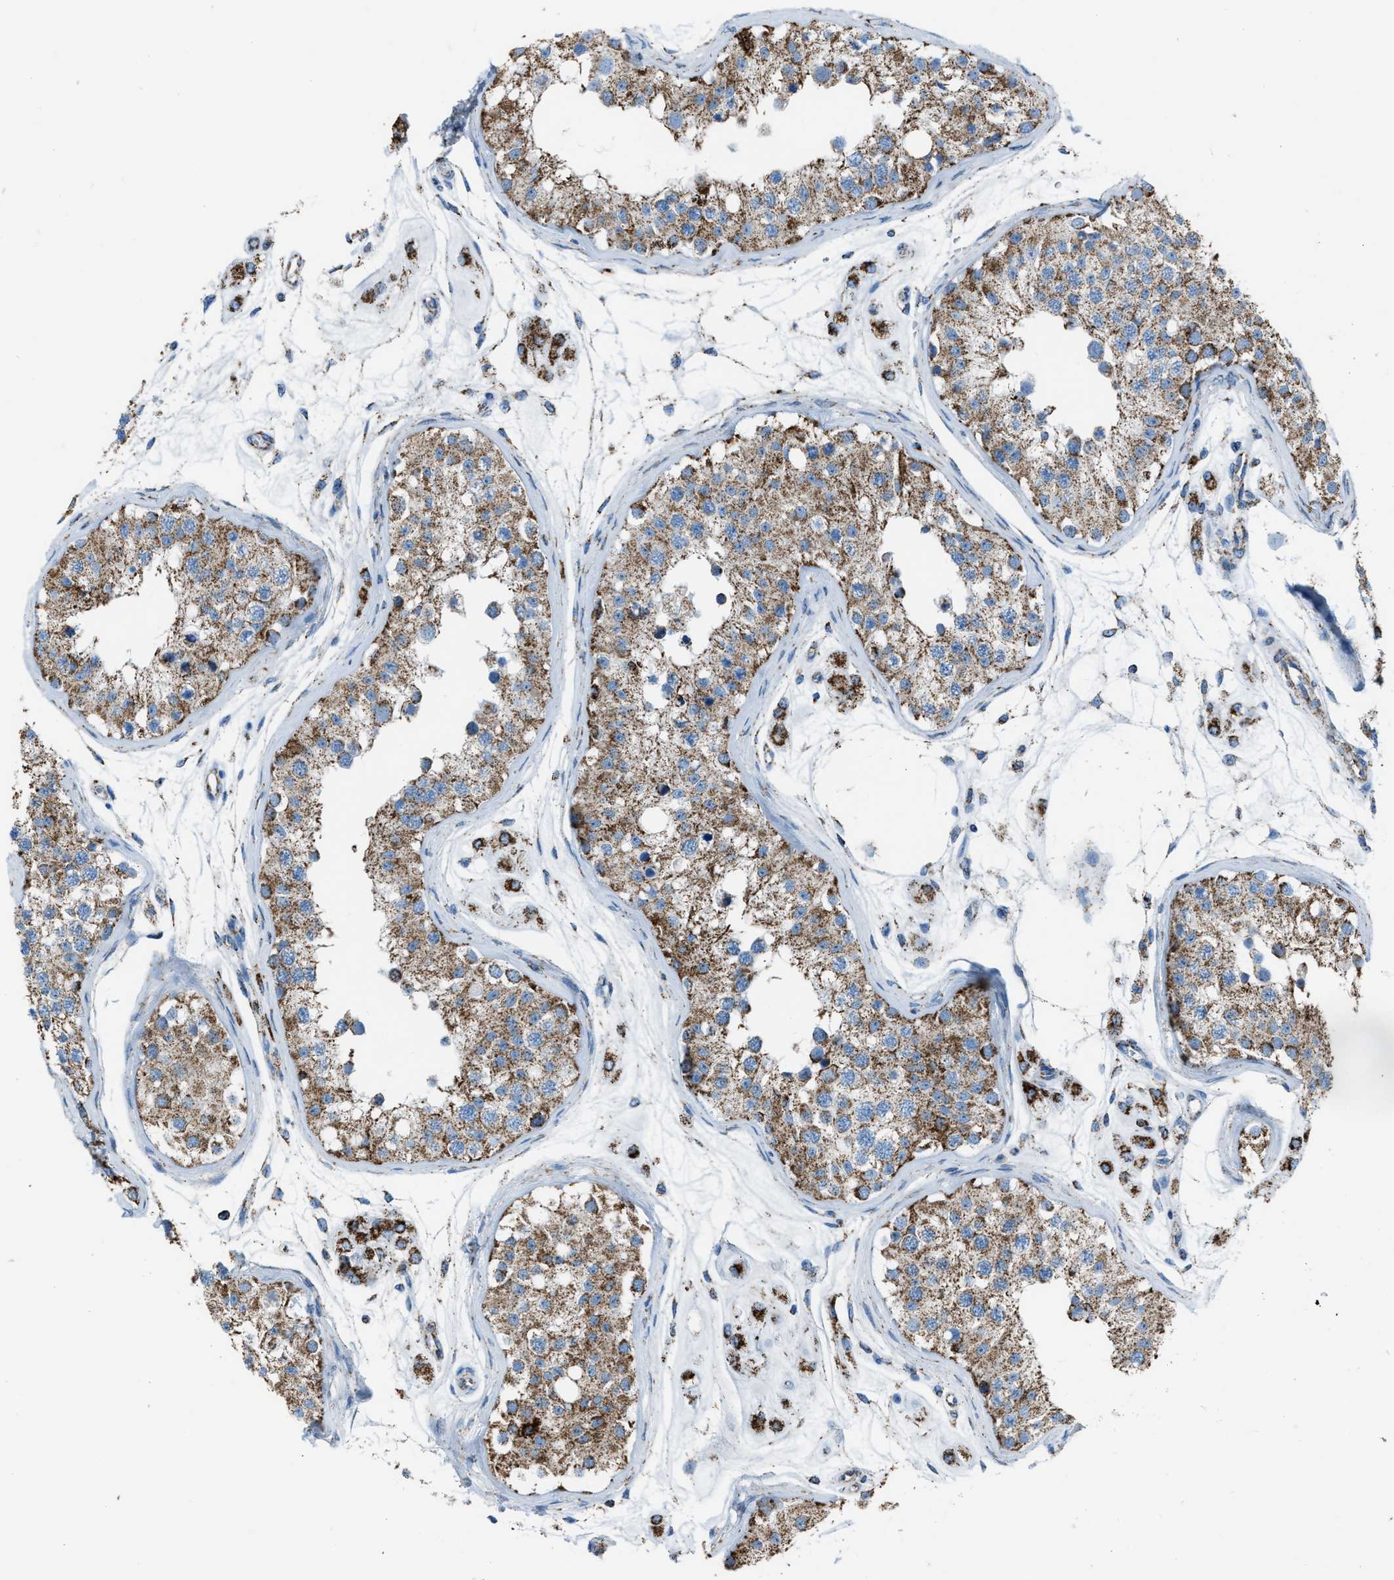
{"staining": {"intensity": "moderate", "quantity": ">75%", "location": "cytoplasmic/membranous"}, "tissue": "testis", "cell_type": "Cells in seminiferous ducts", "image_type": "normal", "snomed": [{"axis": "morphology", "description": "Normal tissue, NOS"}, {"axis": "morphology", "description": "Adenocarcinoma, metastatic, NOS"}, {"axis": "topography", "description": "Testis"}], "caption": "Moderate cytoplasmic/membranous positivity is identified in approximately >75% of cells in seminiferous ducts in benign testis.", "gene": "MDH2", "patient": {"sex": "male", "age": 26}}